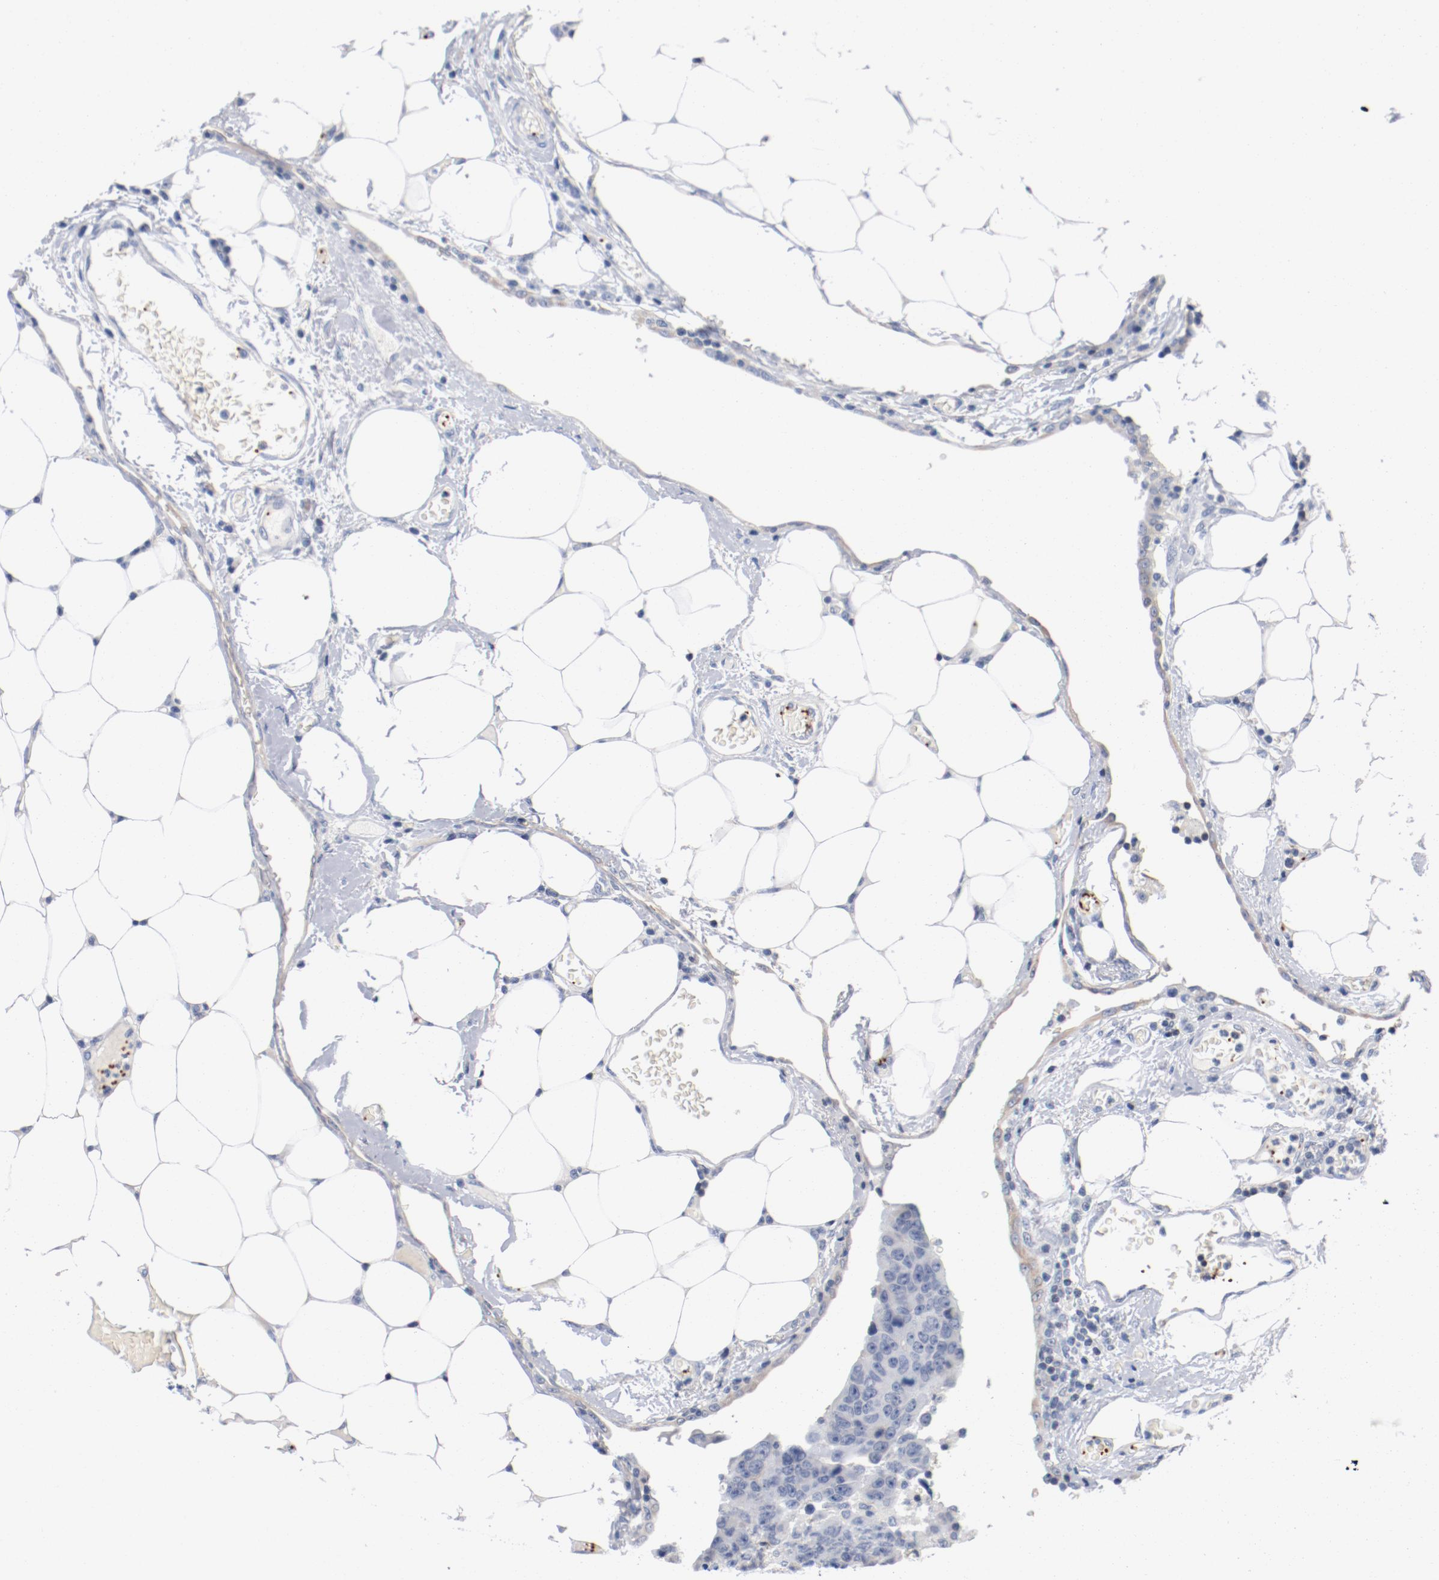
{"staining": {"intensity": "weak", "quantity": "<25%", "location": "cytoplasmic/membranous"}, "tissue": "colorectal cancer", "cell_type": "Tumor cells", "image_type": "cancer", "snomed": [{"axis": "morphology", "description": "Adenocarcinoma, NOS"}, {"axis": "topography", "description": "Colon"}], "caption": "A high-resolution micrograph shows immunohistochemistry (IHC) staining of colorectal cancer, which demonstrates no significant expression in tumor cells. The staining was performed using DAB to visualize the protein expression in brown, while the nuclei were stained in blue with hematoxylin (Magnification: 20x).", "gene": "PIM1", "patient": {"sex": "female", "age": 86}}